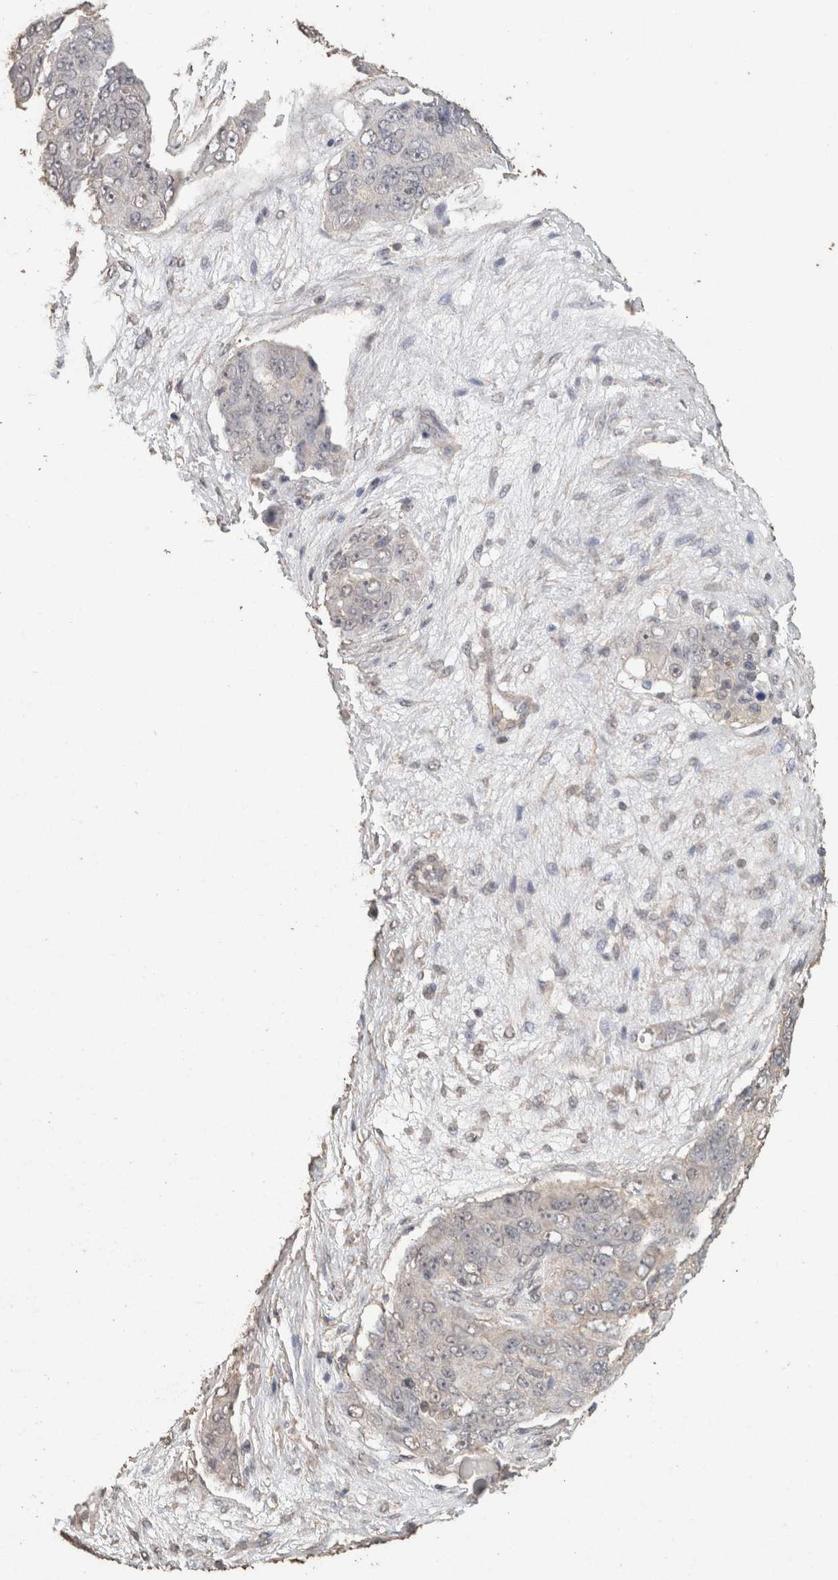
{"staining": {"intensity": "negative", "quantity": "none", "location": "none"}, "tissue": "ovarian cancer", "cell_type": "Tumor cells", "image_type": "cancer", "snomed": [{"axis": "morphology", "description": "Carcinoma, endometroid"}, {"axis": "topography", "description": "Ovary"}], "caption": "An IHC histopathology image of ovarian endometroid carcinoma is shown. There is no staining in tumor cells of ovarian endometroid carcinoma.", "gene": "CX3CL1", "patient": {"sex": "female", "age": 51}}